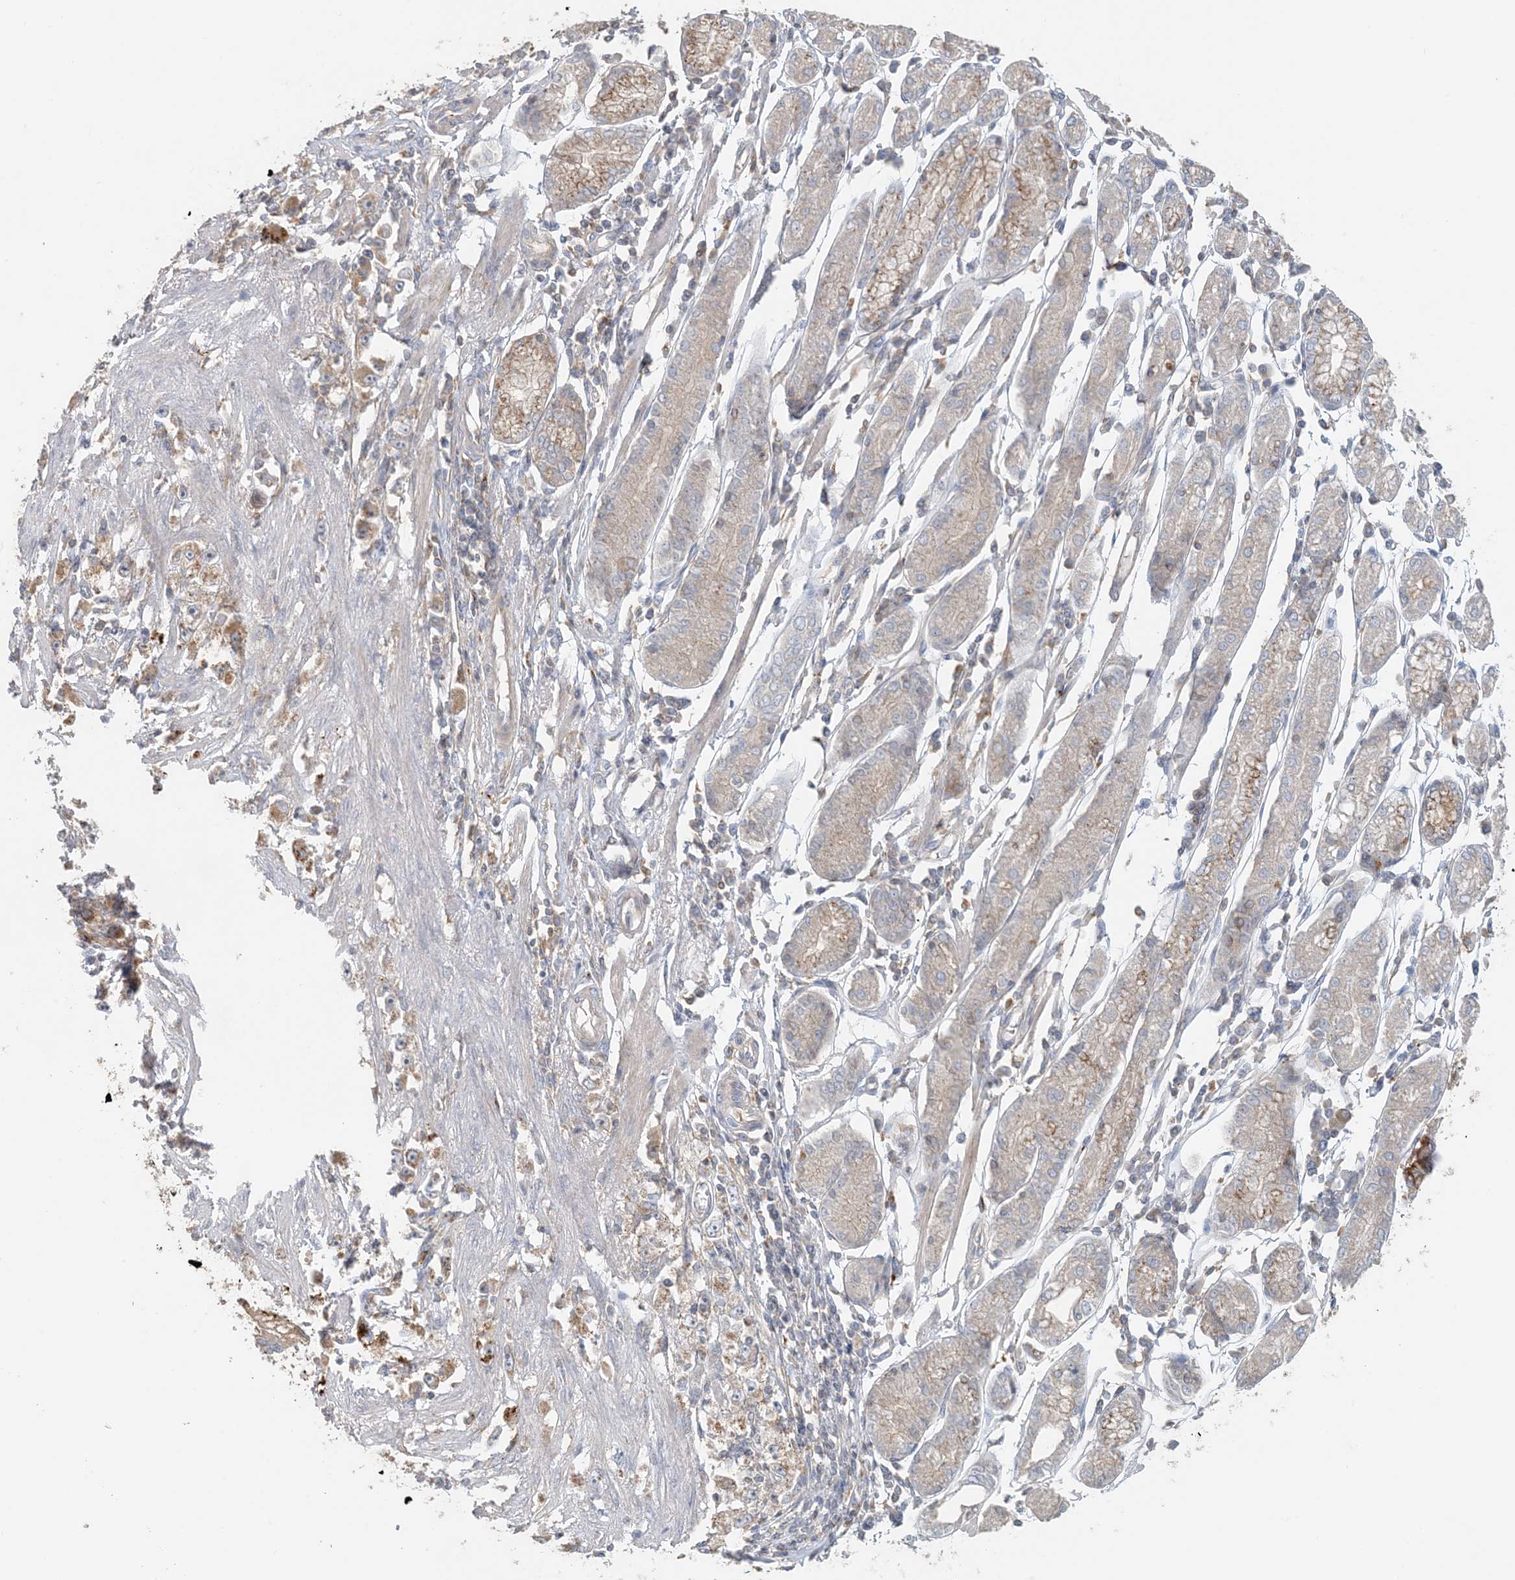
{"staining": {"intensity": "moderate", "quantity": "<25%", "location": "cytoplasmic/membranous"}, "tissue": "stomach cancer", "cell_type": "Tumor cells", "image_type": "cancer", "snomed": [{"axis": "morphology", "description": "Adenocarcinoma, NOS"}, {"axis": "topography", "description": "Stomach"}], "caption": "Immunohistochemistry (IHC) of human adenocarcinoma (stomach) displays low levels of moderate cytoplasmic/membranous expression in about <25% of tumor cells.", "gene": "SPPL2A", "patient": {"sex": "female", "age": 59}}